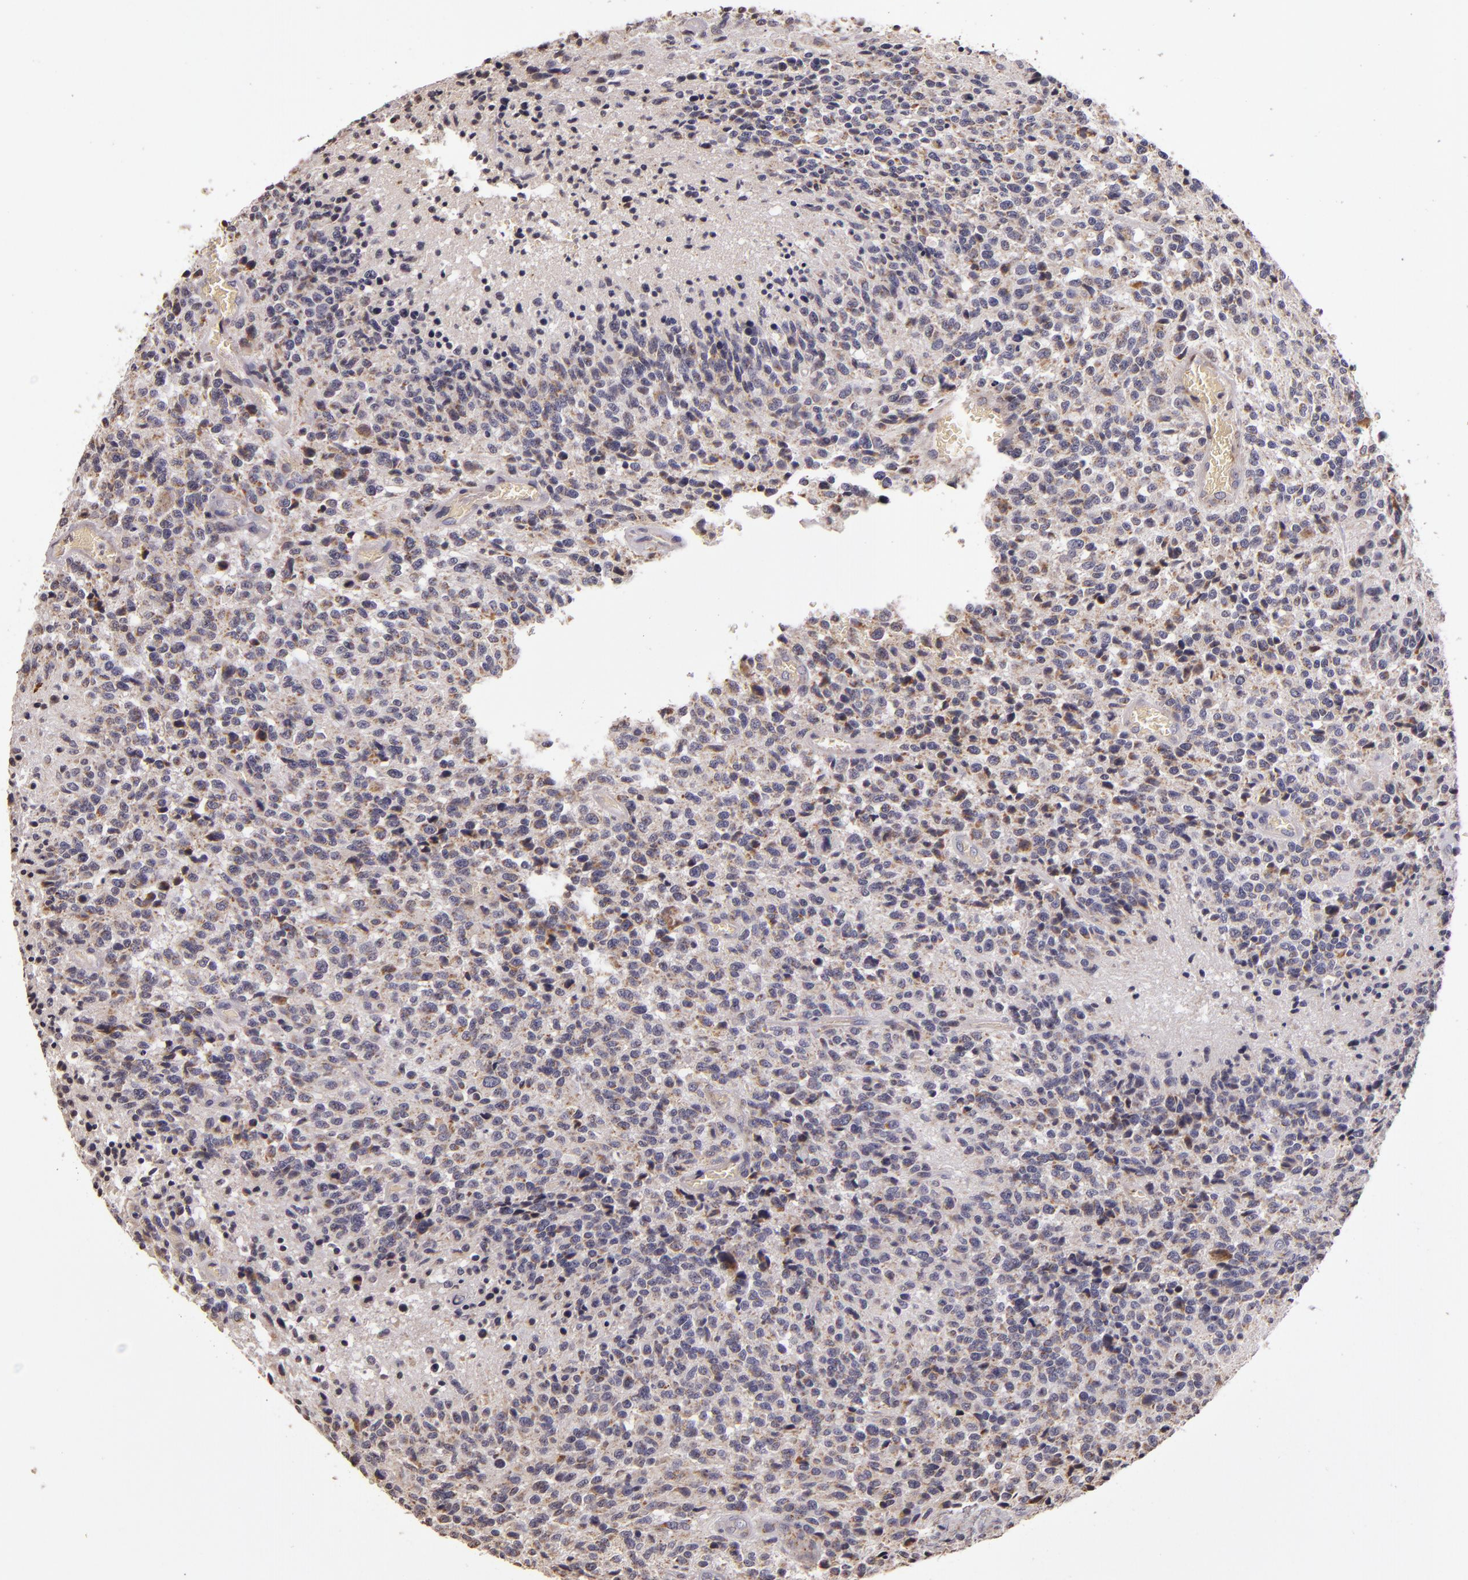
{"staining": {"intensity": "weak", "quantity": "25%-75%", "location": "cytoplasmic/membranous"}, "tissue": "glioma", "cell_type": "Tumor cells", "image_type": "cancer", "snomed": [{"axis": "morphology", "description": "Glioma, malignant, High grade"}, {"axis": "topography", "description": "Brain"}], "caption": "Protein expression analysis of human glioma reveals weak cytoplasmic/membranous expression in about 25%-75% of tumor cells. The staining is performed using DAB (3,3'-diaminobenzidine) brown chromogen to label protein expression. The nuclei are counter-stained blue using hematoxylin.", "gene": "ABL1", "patient": {"sex": "male", "age": 36}}